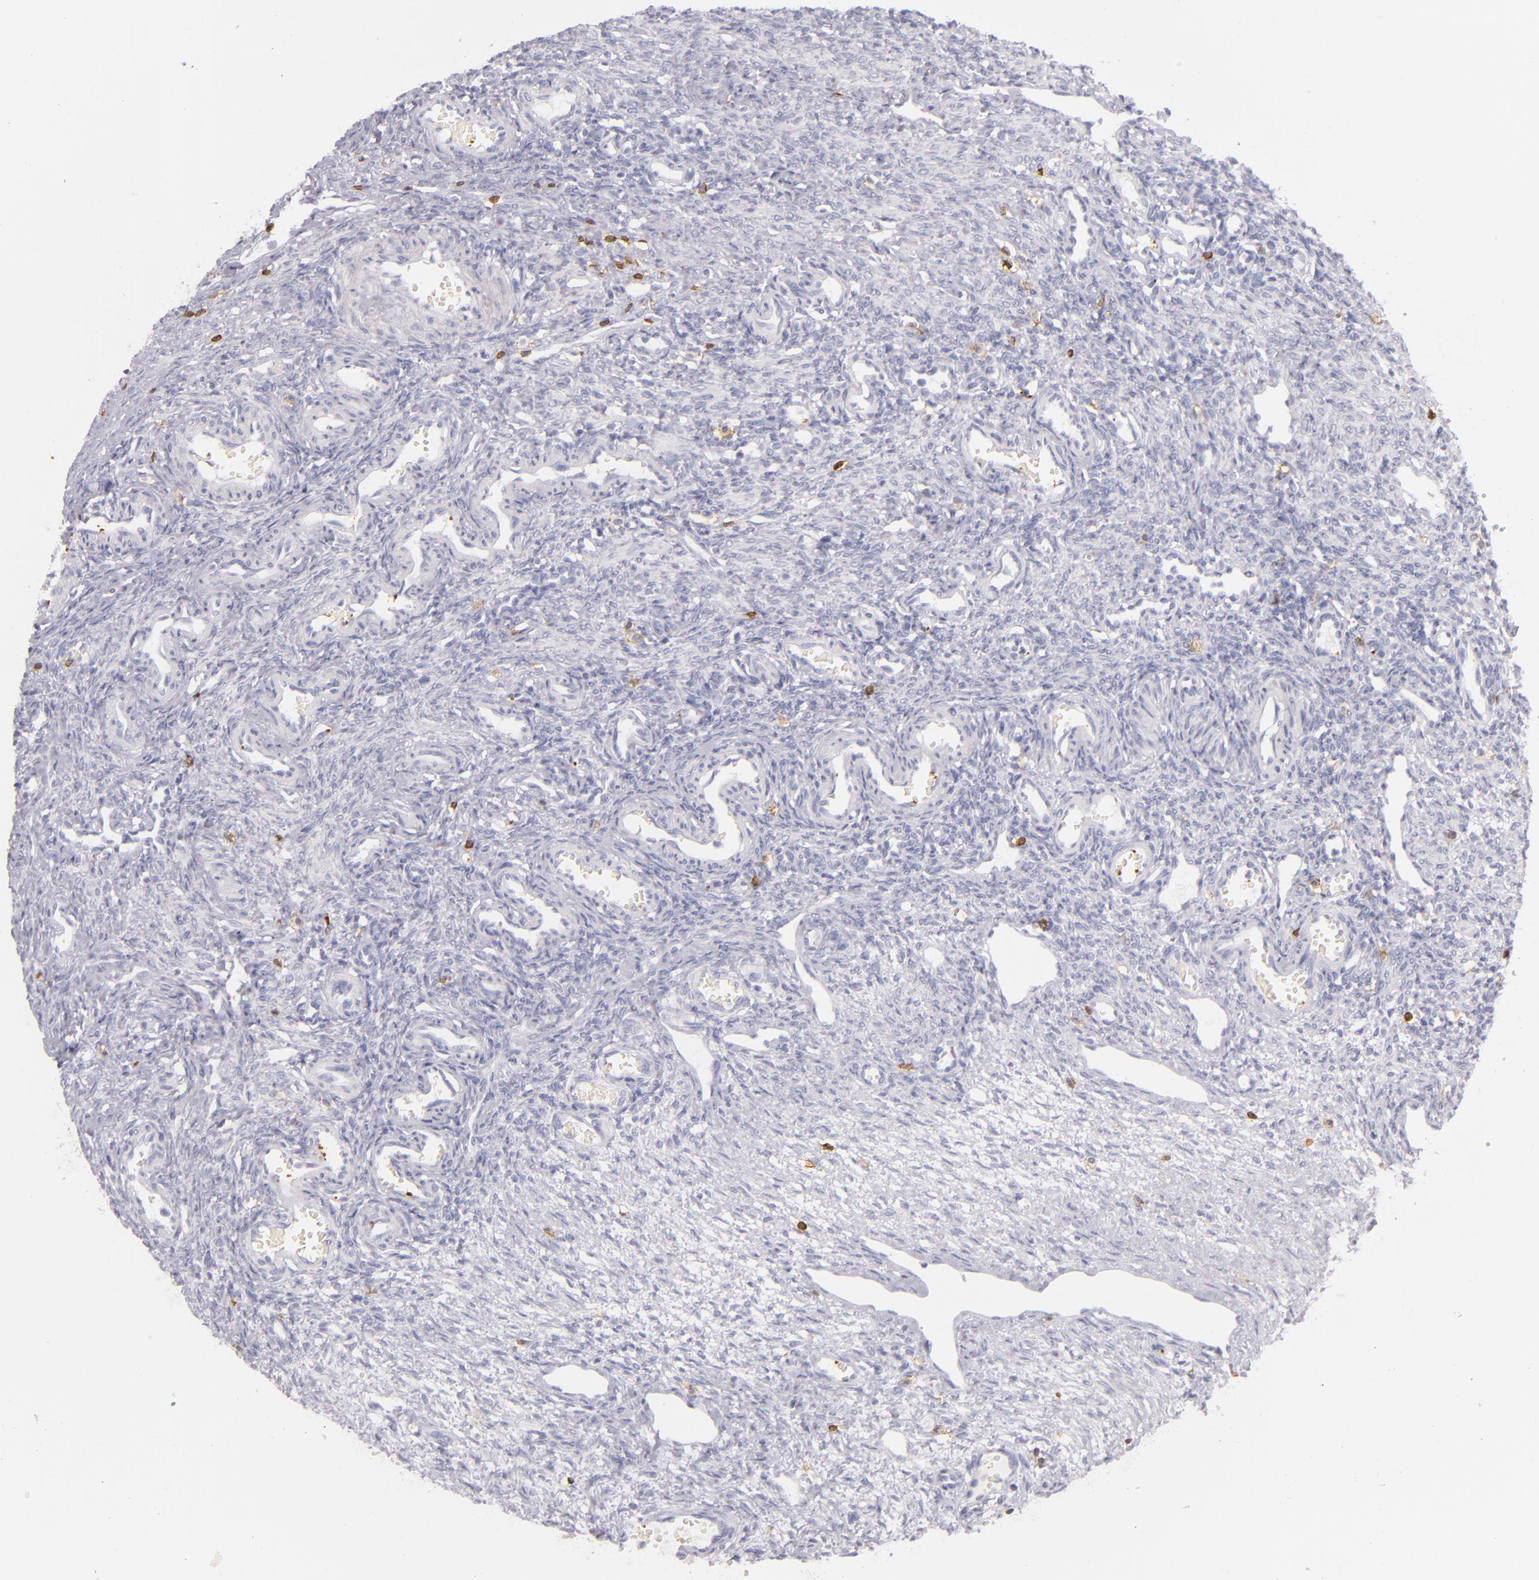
{"staining": {"intensity": "negative", "quantity": "none", "location": "none"}, "tissue": "ovary", "cell_type": "Follicle cells", "image_type": "normal", "snomed": [{"axis": "morphology", "description": "Normal tissue, NOS"}, {"axis": "topography", "description": "Ovary"}], "caption": "DAB immunohistochemical staining of benign human ovary shows no significant staining in follicle cells. (Immunohistochemistry (ihc), brightfield microscopy, high magnification).", "gene": "LAT", "patient": {"sex": "female", "age": 33}}